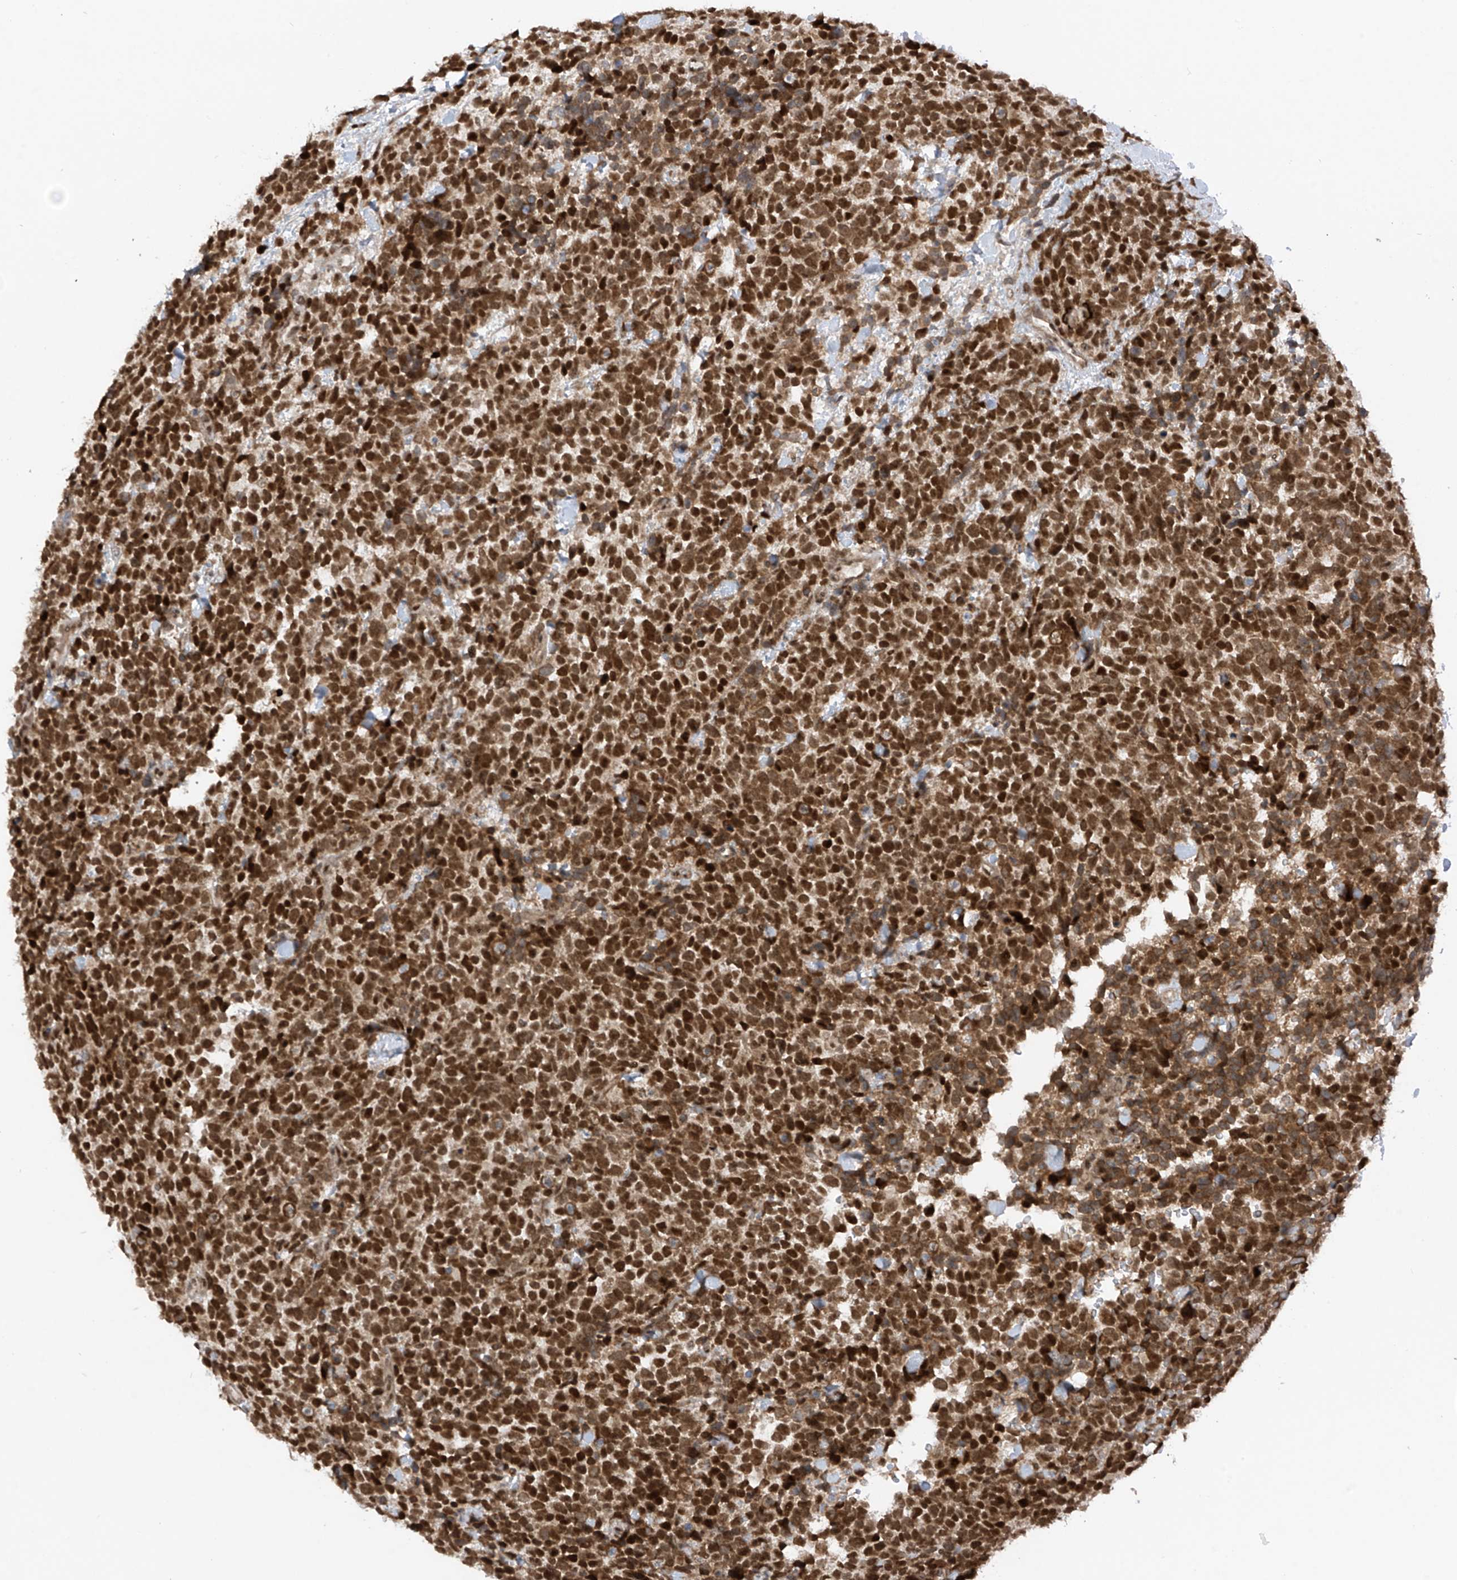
{"staining": {"intensity": "moderate", "quantity": ">75%", "location": "nuclear"}, "tissue": "urothelial cancer", "cell_type": "Tumor cells", "image_type": "cancer", "snomed": [{"axis": "morphology", "description": "Urothelial carcinoma, High grade"}, {"axis": "topography", "description": "Urinary bladder"}], "caption": "IHC staining of urothelial cancer, which reveals medium levels of moderate nuclear positivity in approximately >75% of tumor cells indicating moderate nuclear protein positivity. The staining was performed using DAB (brown) for protein detection and nuclei were counterstained in hematoxylin (blue).", "gene": "REPIN1", "patient": {"sex": "female", "age": 82}}